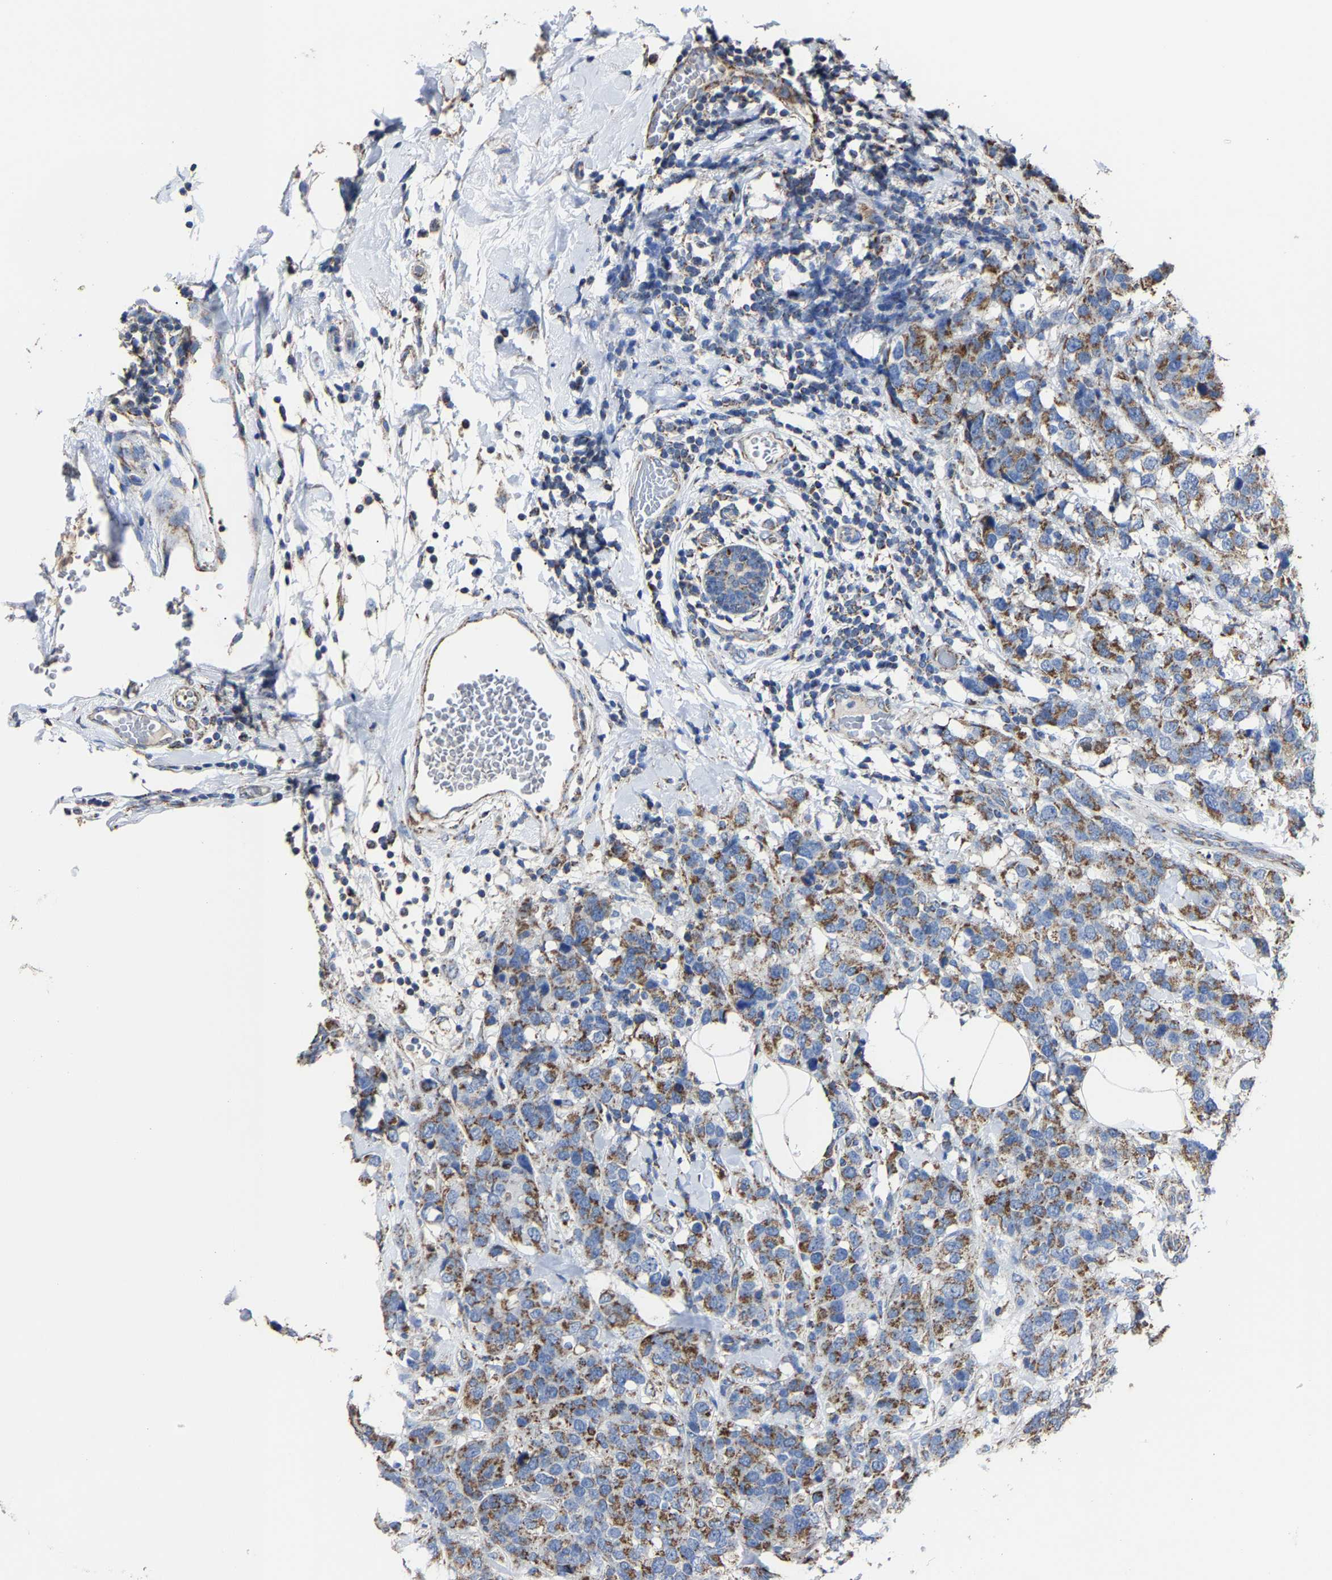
{"staining": {"intensity": "moderate", "quantity": ">75%", "location": "cytoplasmic/membranous"}, "tissue": "breast cancer", "cell_type": "Tumor cells", "image_type": "cancer", "snomed": [{"axis": "morphology", "description": "Lobular carcinoma"}, {"axis": "topography", "description": "Breast"}], "caption": "Moderate cytoplasmic/membranous expression is appreciated in about >75% of tumor cells in breast lobular carcinoma.", "gene": "NDUFV3", "patient": {"sex": "female", "age": 59}}